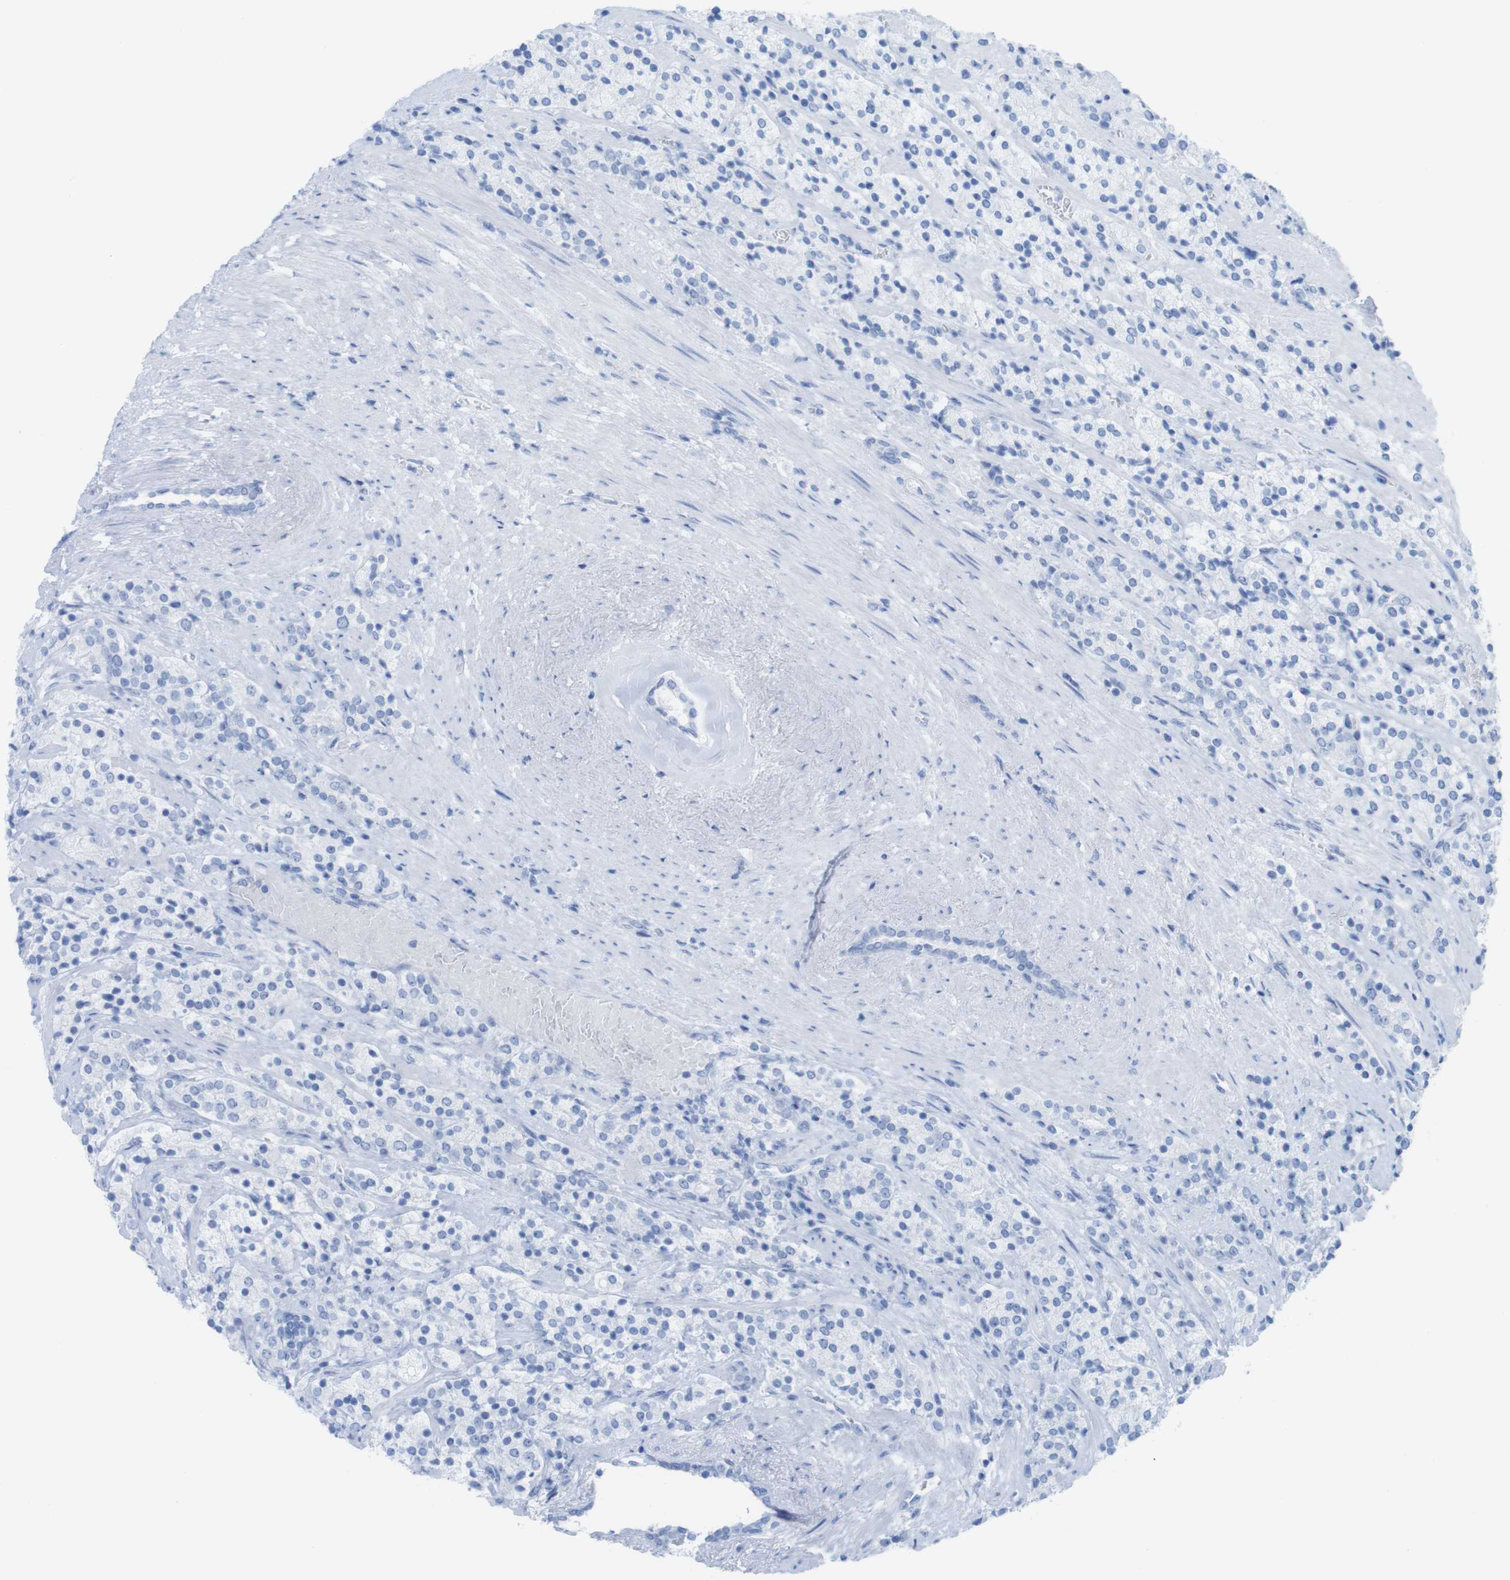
{"staining": {"intensity": "negative", "quantity": "none", "location": "none"}, "tissue": "prostate cancer", "cell_type": "Tumor cells", "image_type": "cancer", "snomed": [{"axis": "morphology", "description": "Adenocarcinoma, High grade"}, {"axis": "topography", "description": "Prostate"}], "caption": "The image exhibits no staining of tumor cells in prostate high-grade adenocarcinoma. (IHC, brightfield microscopy, high magnification).", "gene": "MYH7", "patient": {"sex": "male", "age": 71}}